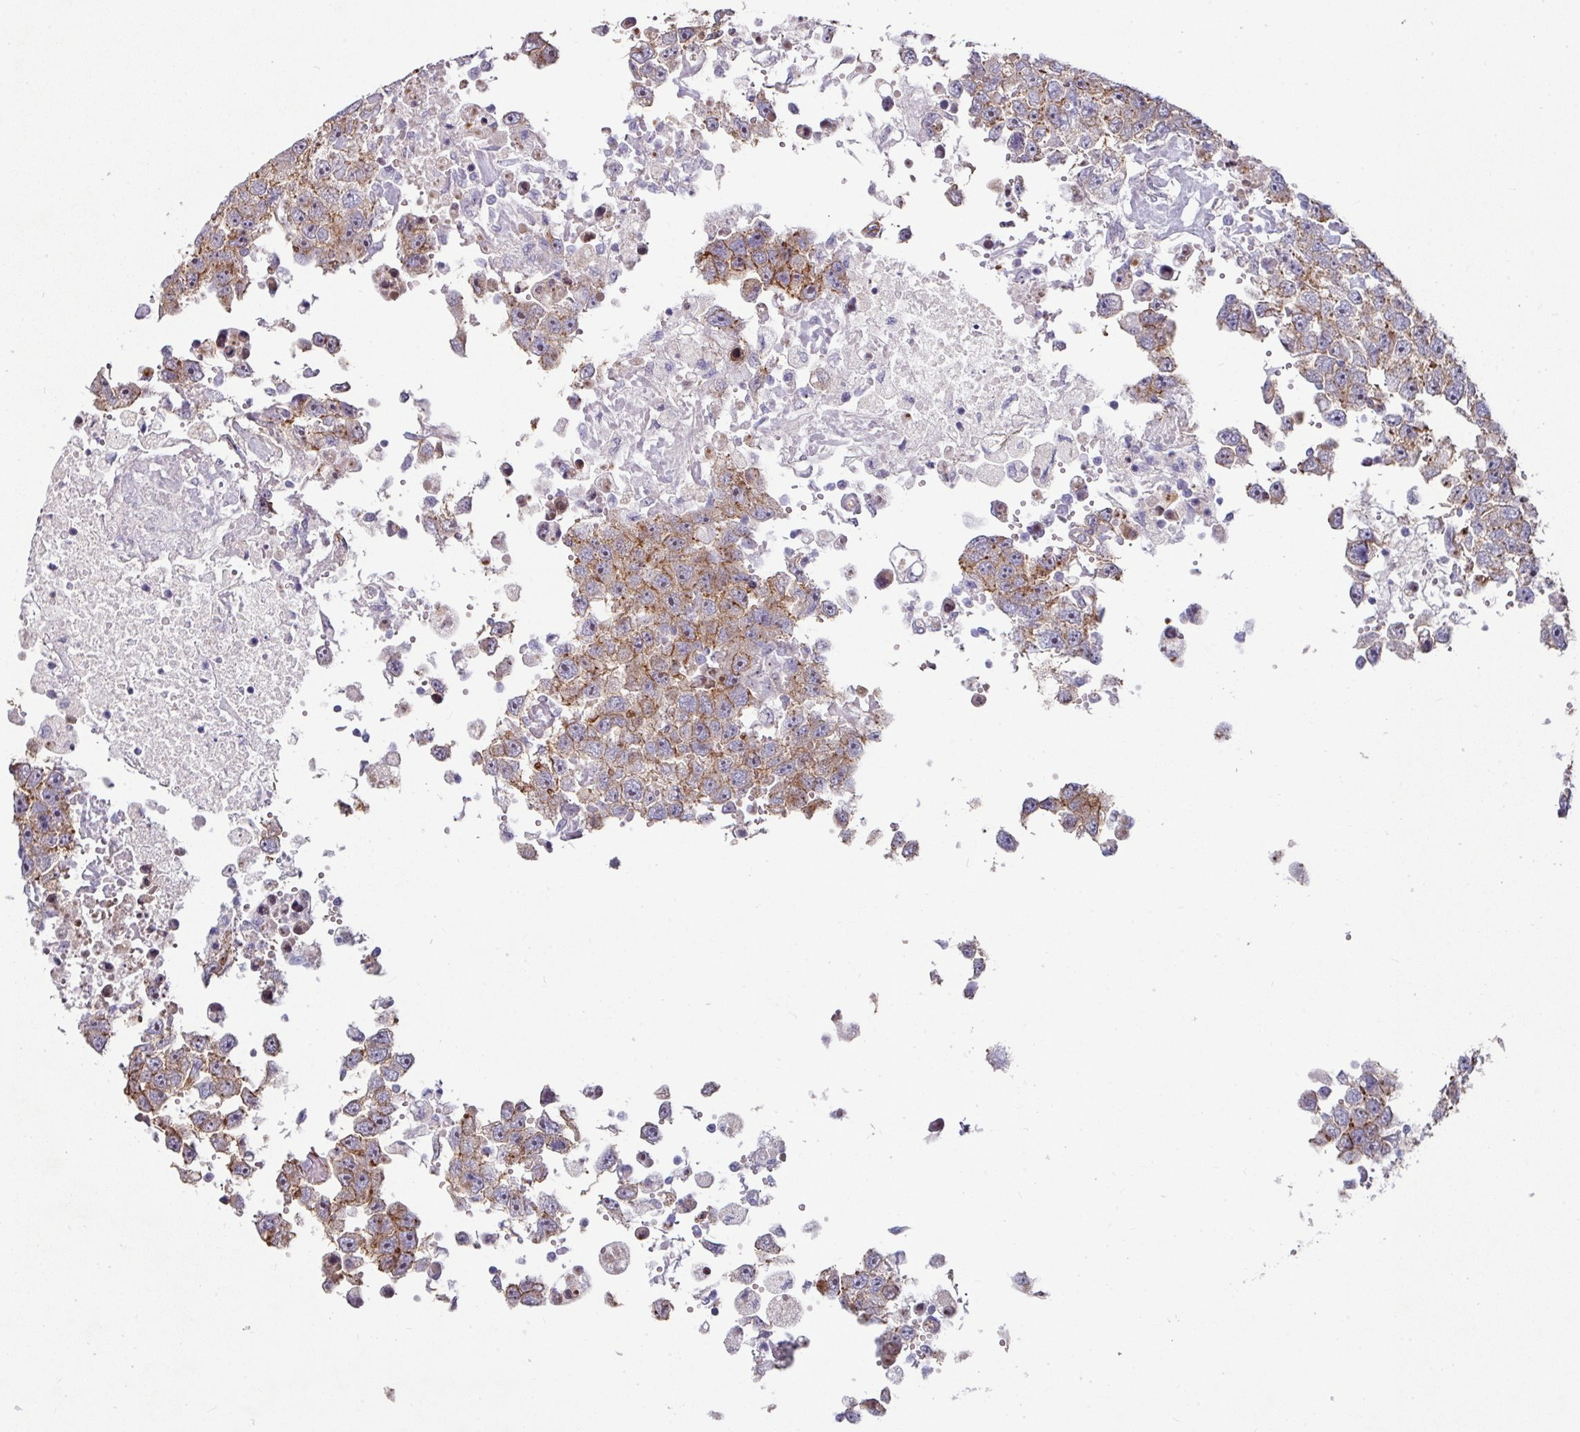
{"staining": {"intensity": "moderate", "quantity": "25%-75%", "location": "cytoplasmic/membranous"}, "tissue": "testis cancer", "cell_type": "Tumor cells", "image_type": "cancer", "snomed": [{"axis": "morphology", "description": "Carcinoma, Embryonal, NOS"}, {"axis": "topography", "description": "Testis"}], "caption": "IHC staining of testis embryonal carcinoma, which exhibits medium levels of moderate cytoplasmic/membranous staining in about 25%-75% of tumor cells indicating moderate cytoplasmic/membranous protein staining. The staining was performed using DAB (3,3'-diaminobenzidine) (brown) for protein detection and nuclei were counterstained in hematoxylin (blue).", "gene": "JUP", "patient": {"sex": "male", "age": 83}}